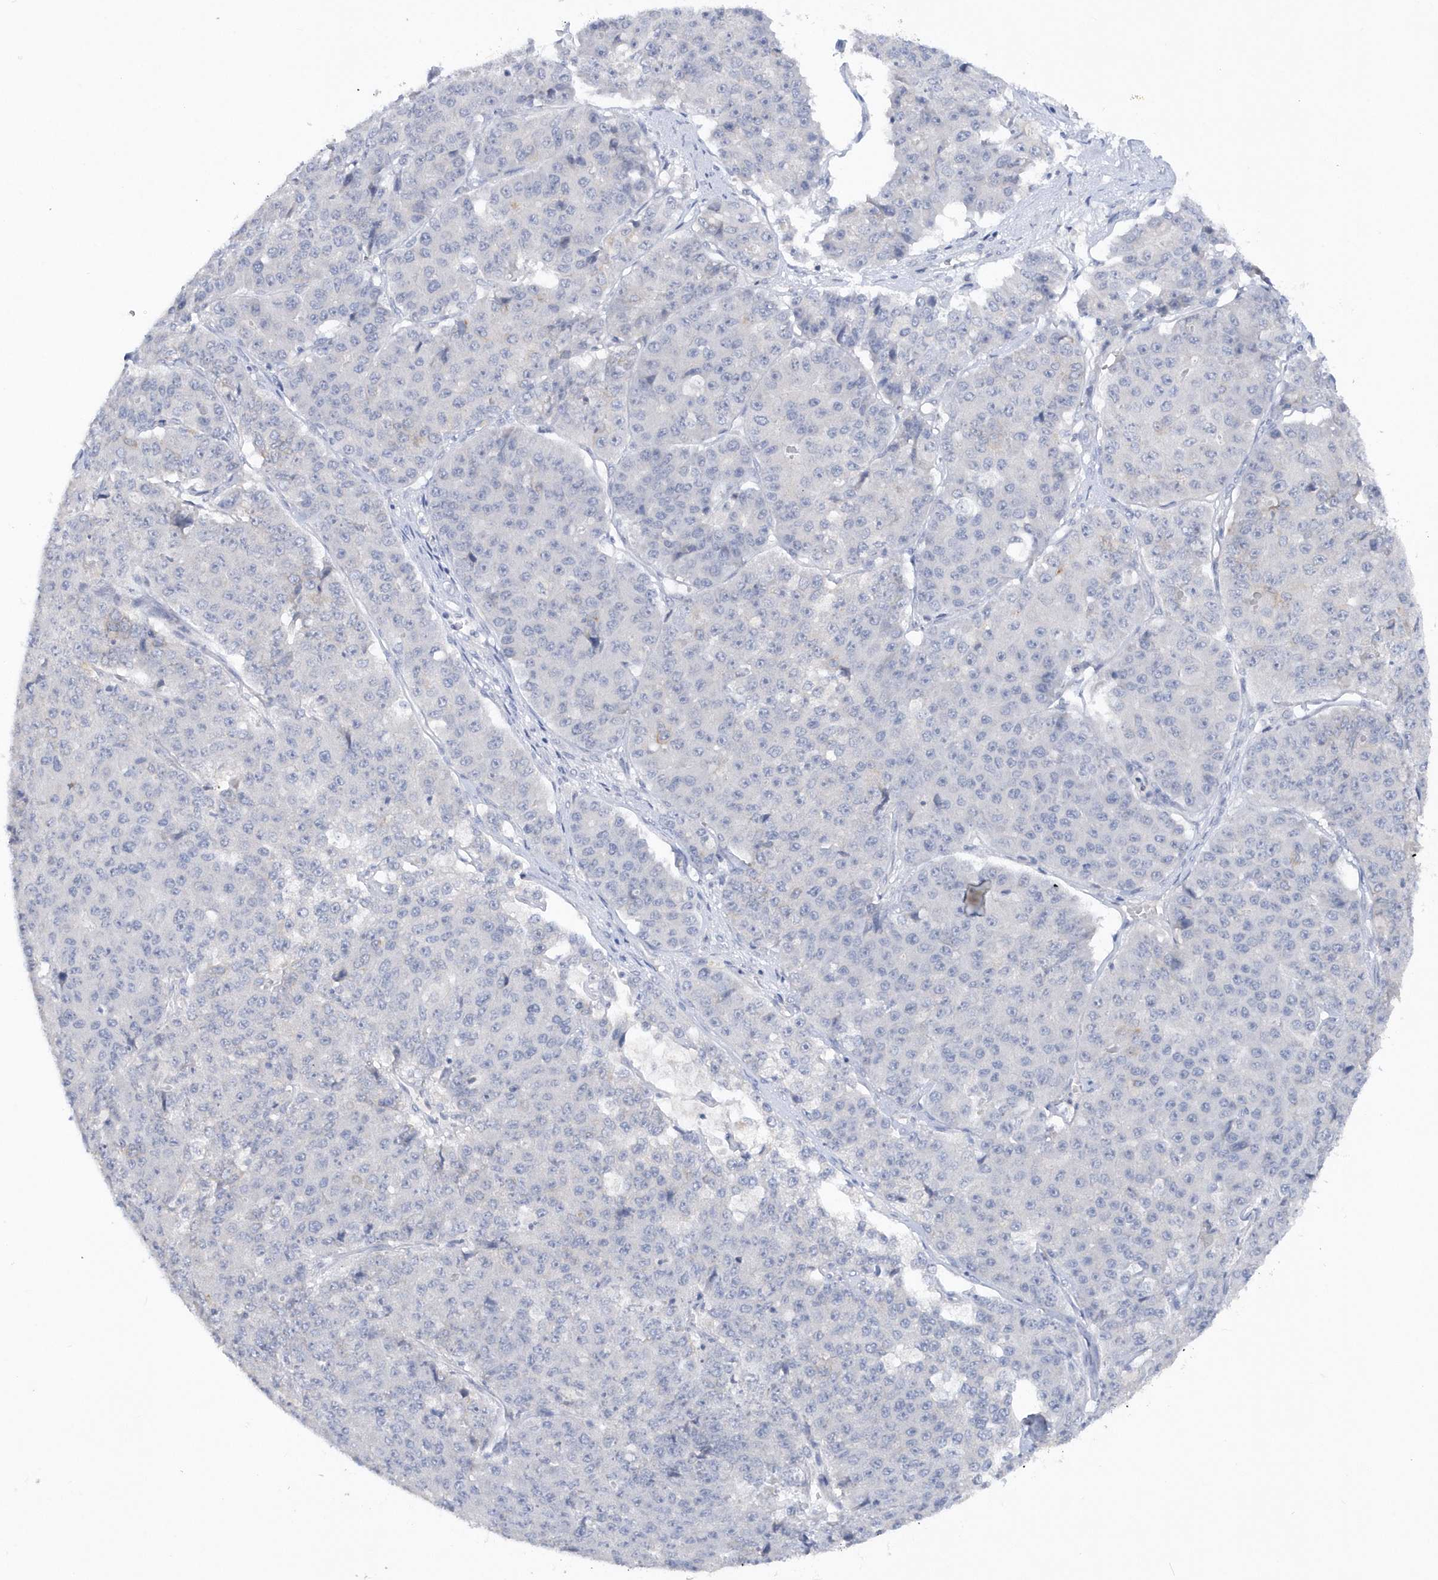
{"staining": {"intensity": "negative", "quantity": "none", "location": "none"}, "tissue": "pancreatic cancer", "cell_type": "Tumor cells", "image_type": "cancer", "snomed": [{"axis": "morphology", "description": "Adenocarcinoma, NOS"}, {"axis": "topography", "description": "Pancreas"}], "caption": "A high-resolution micrograph shows immunohistochemistry staining of adenocarcinoma (pancreatic), which demonstrates no significant expression in tumor cells.", "gene": "RPE", "patient": {"sex": "male", "age": 50}}